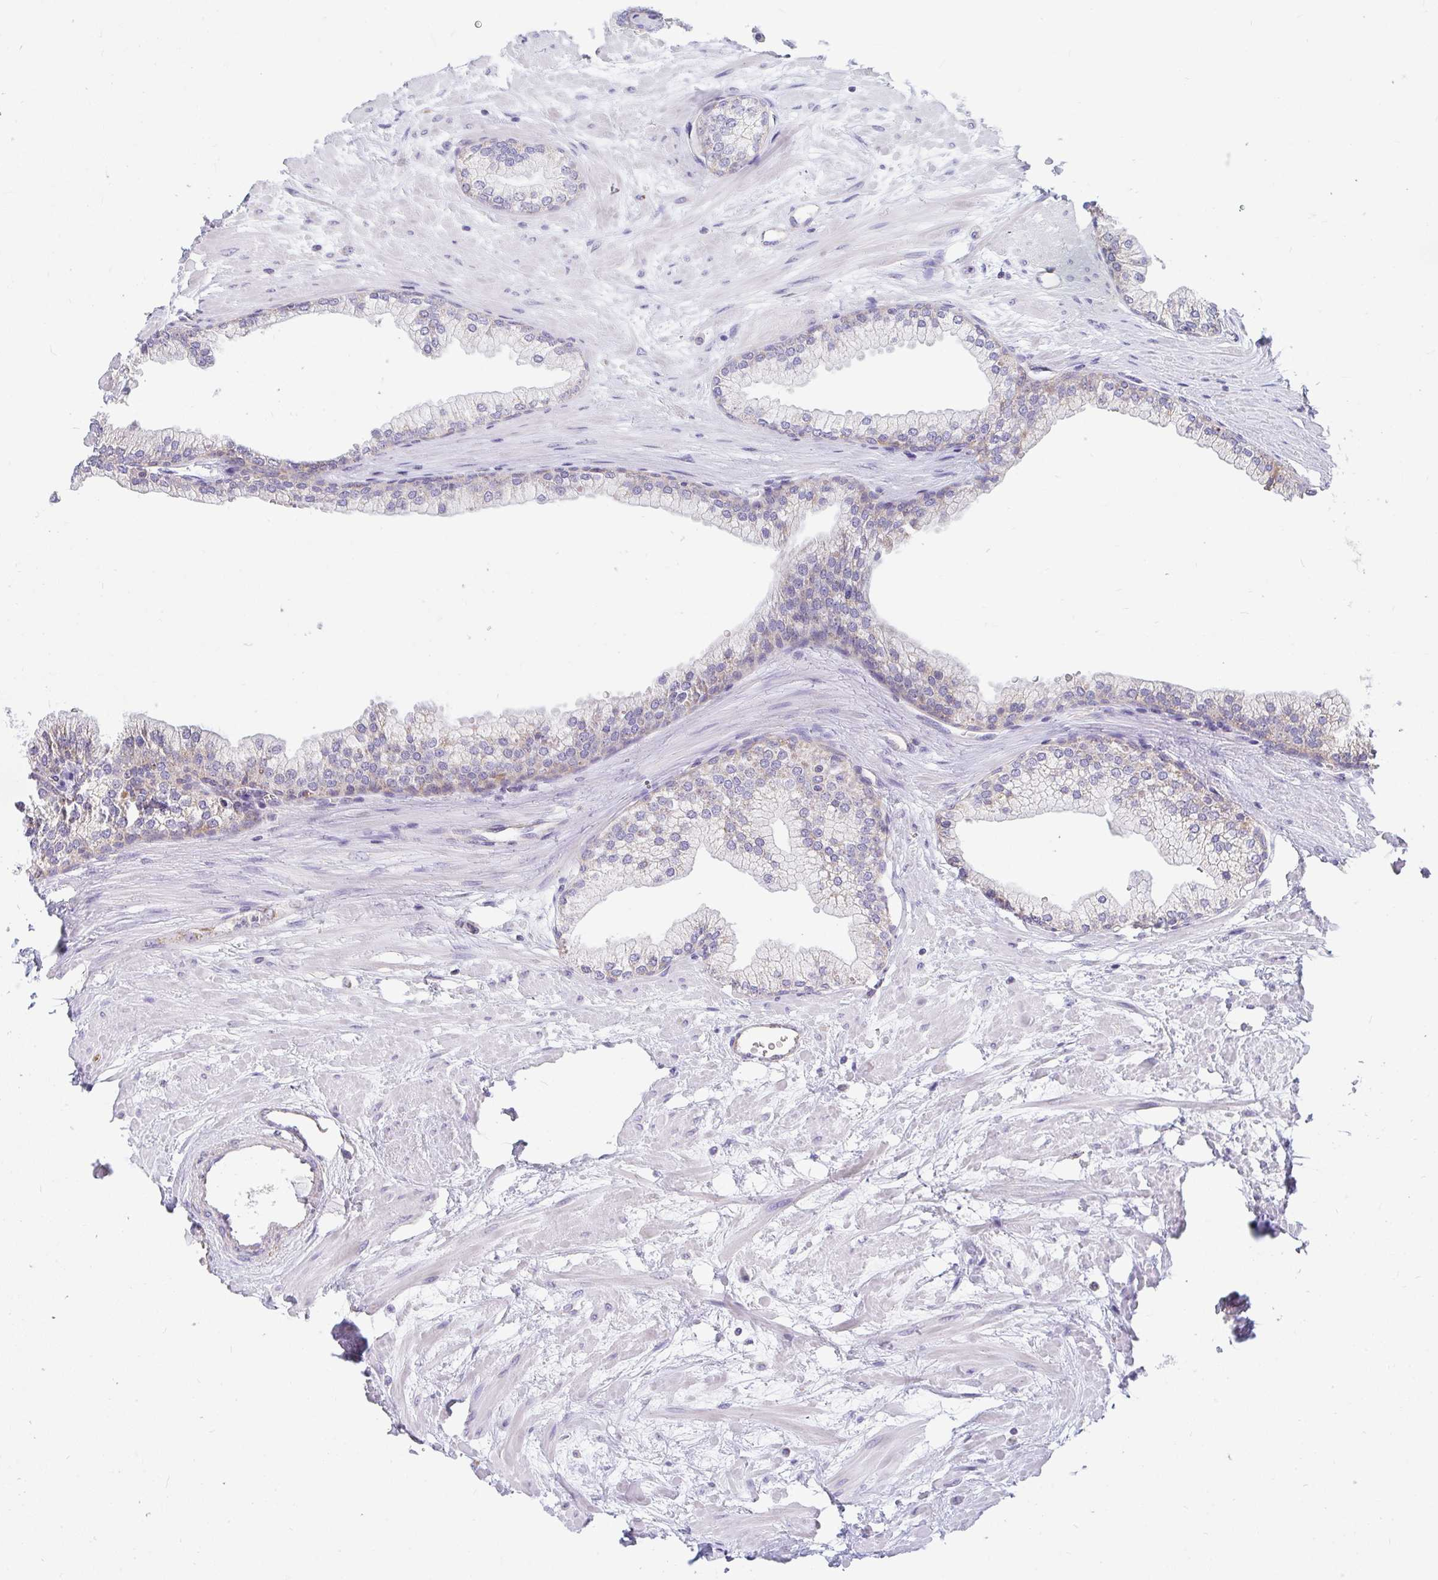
{"staining": {"intensity": "weak", "quantity": "25%-75%", "location": "cytoplasmic/membranous"}, "tissue": "prostate", "cell_type": "Glandular cells", "image_type": "normal", "snomed": [{"axis": "morphology", "description": "Normal tissue, NOS"}, {"axis": "topography", "description": "Prostate"}, {"axis": "topography", "description": "Peripheral nerve tissue"}], "caption": "An image showing weak cytoplasmic/membranous expression in approximately 25%-75% of glandular cells in benign prostate, as visualized by brown immunohistochemical staining.", "gene": "FAHD1", "patient": {"sex": "male", "age": 61}}